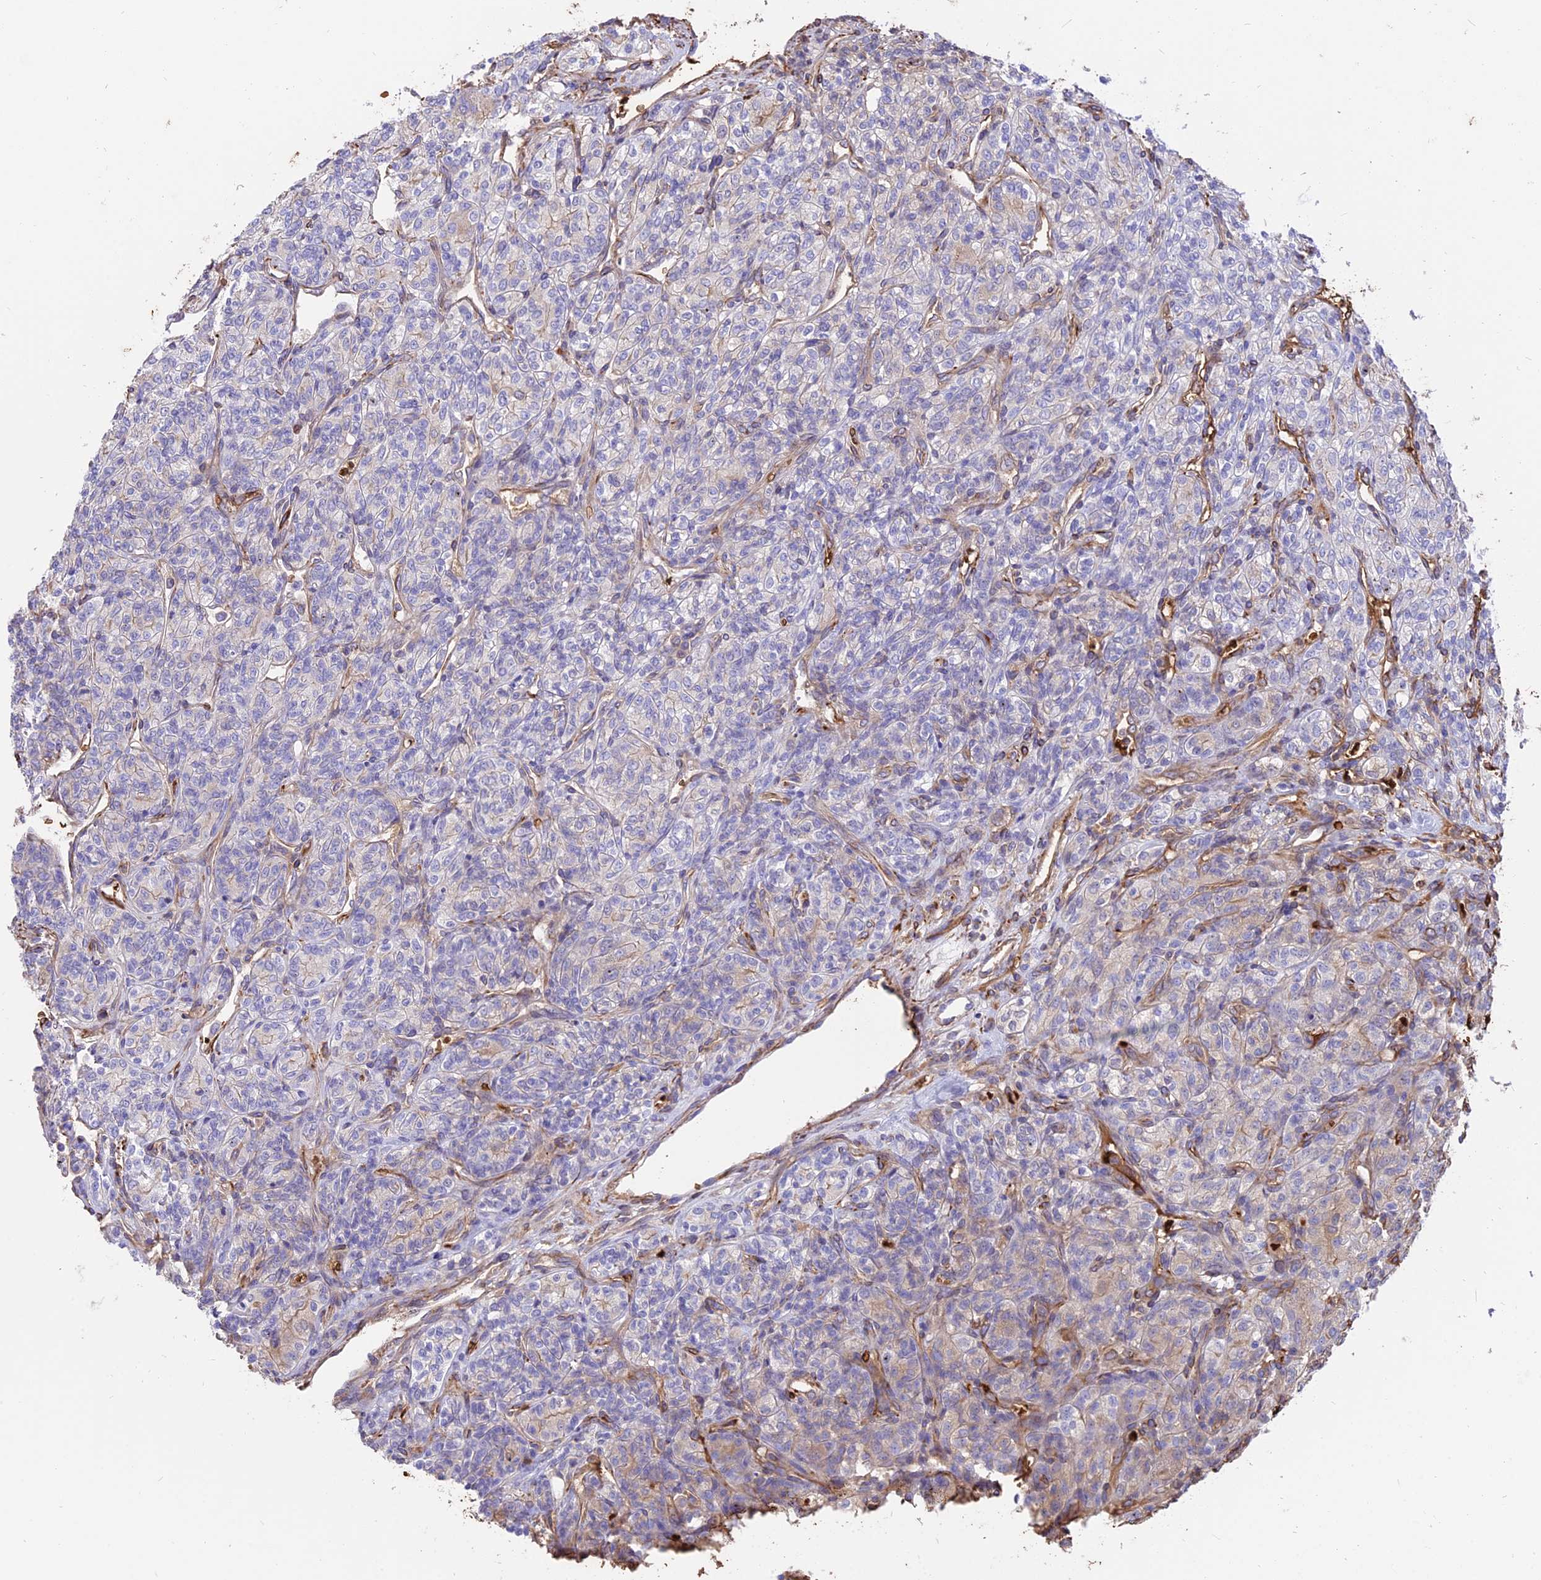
{"staining": {"intensity": "negative", "quantity": "none", "location": "none"}, "tissue": "renal cancer", "cell_type": "Tumor cells", "image_type": "cancer", "snomed": [{"axis": "morphology", "description": "Adenocarcinoma, NOS"}, {"axis": "topography", "description": "Kidney"}], "caption": "Tumor cells show no significant positivity in renal cancer (adenocarcinoma).", "gene": "TTC4", "patient": {"sex": "male", "age": 77}}